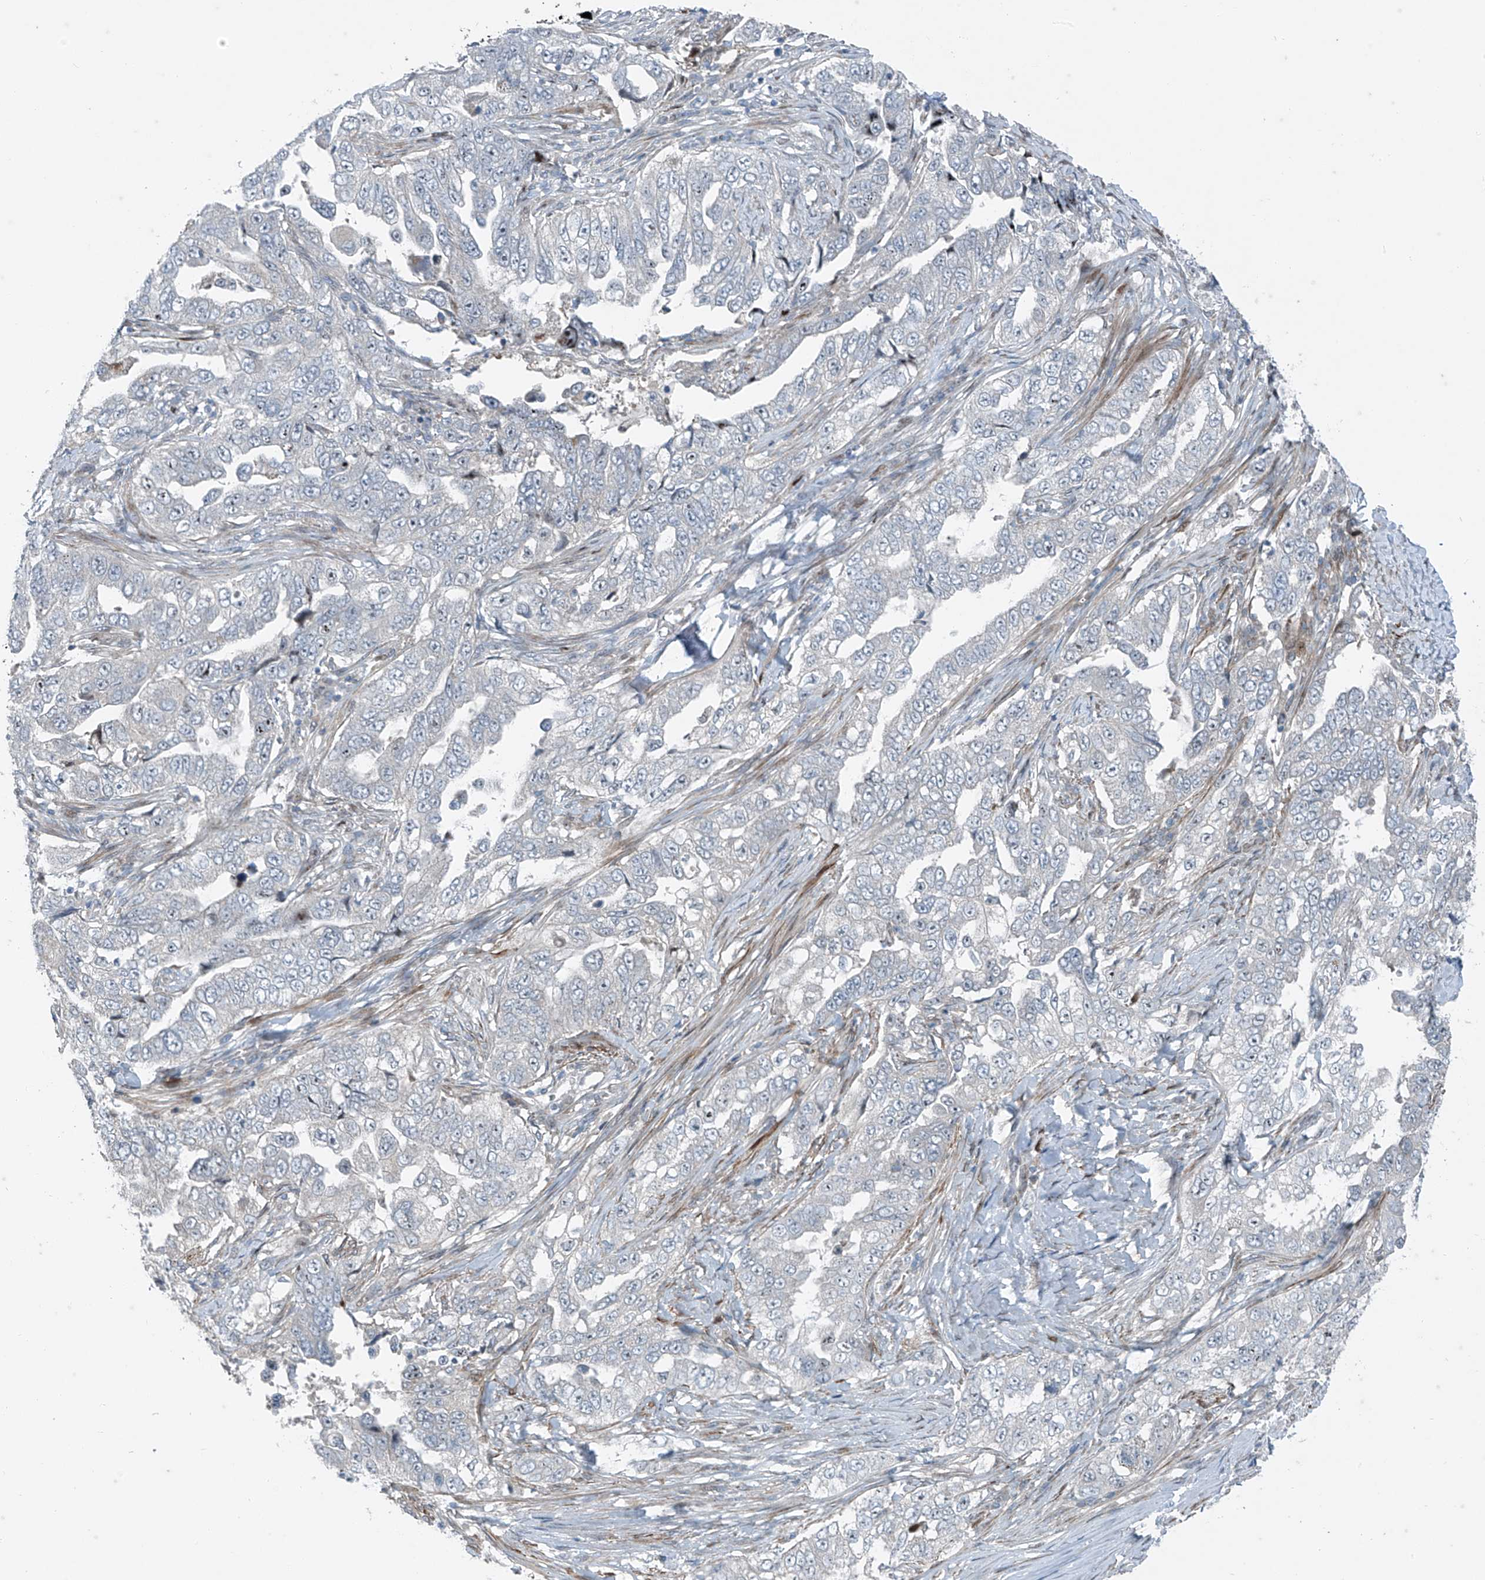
{"staining": {"intensity": "negative", "quantity": "none", "location": "none"}, "tissue": "lung cancer", "cell_type": "Tumor cells", "image_type": "cancer", "snomed": [{"axis": "morphology", "description": "Adenocarcinoma, NOS"}, {"axis": "topography", "description": "Lung"}], "caption": "The micrograph shows no significant positivity in tumor cells of adenocarcinoma (lung).", "gene": "PPCS", "patient": {"sex": "female", "age": 51}}